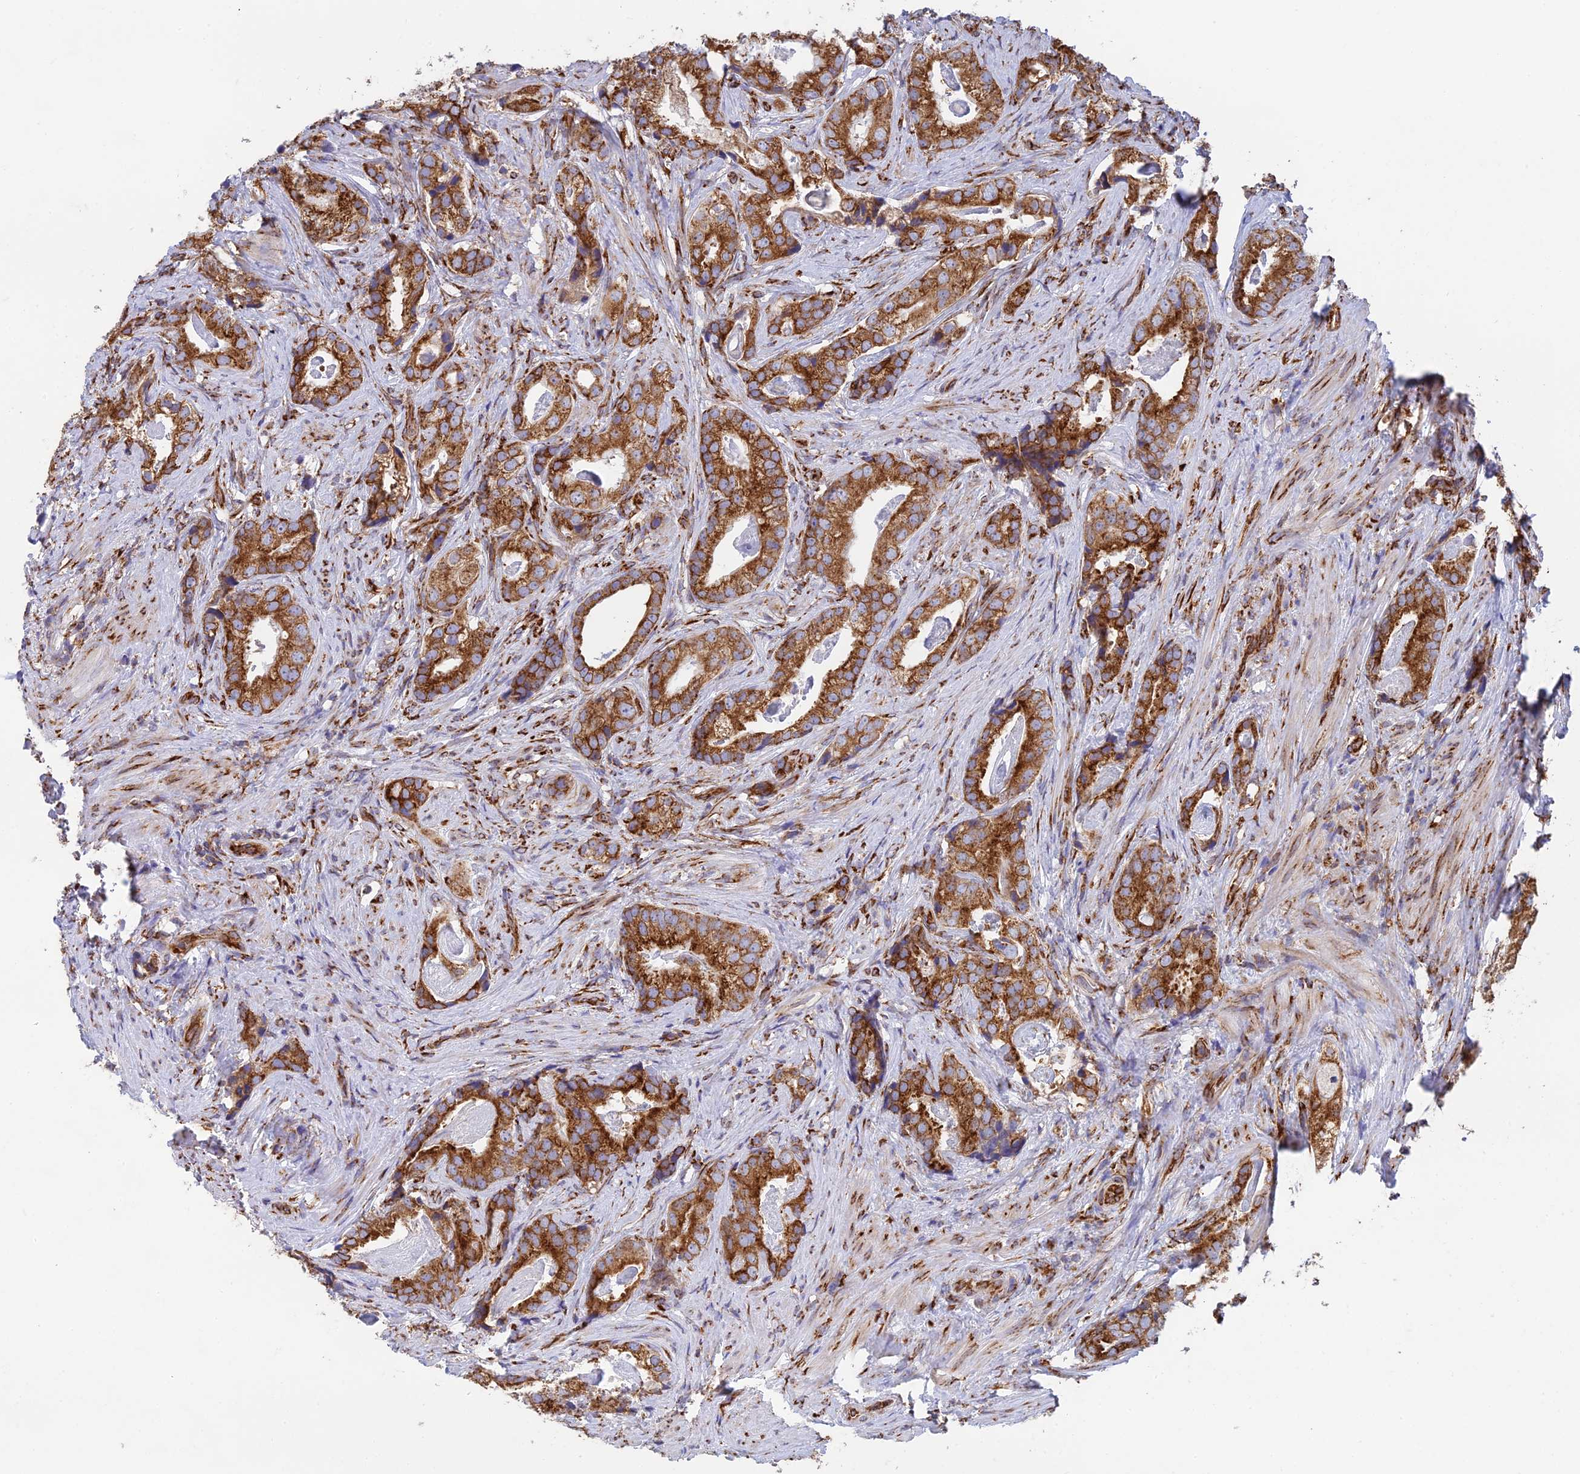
{"staining": {"intensity": "strong", "quantity": ">75%", "location": "cytoplasmic/membranous"}, "tissue": "prostate cancer", "cell_type": "Tumor cells", "image_type": "cancer", "snomed": [{"axis": "morphology", "description": "Adenocarcinoma, Low grade"}, {"axis": "topography", "description": "Prostate"}], "caption": "This image displays immunohistochemistry staining of human prostate low-grade adenocarcinoma, with high strong cytoplasmic/membranous positivity in approximately >75% of tumor cells.", "gene": "CCDC69", "patient": {"sex": "male", "age": 71}}